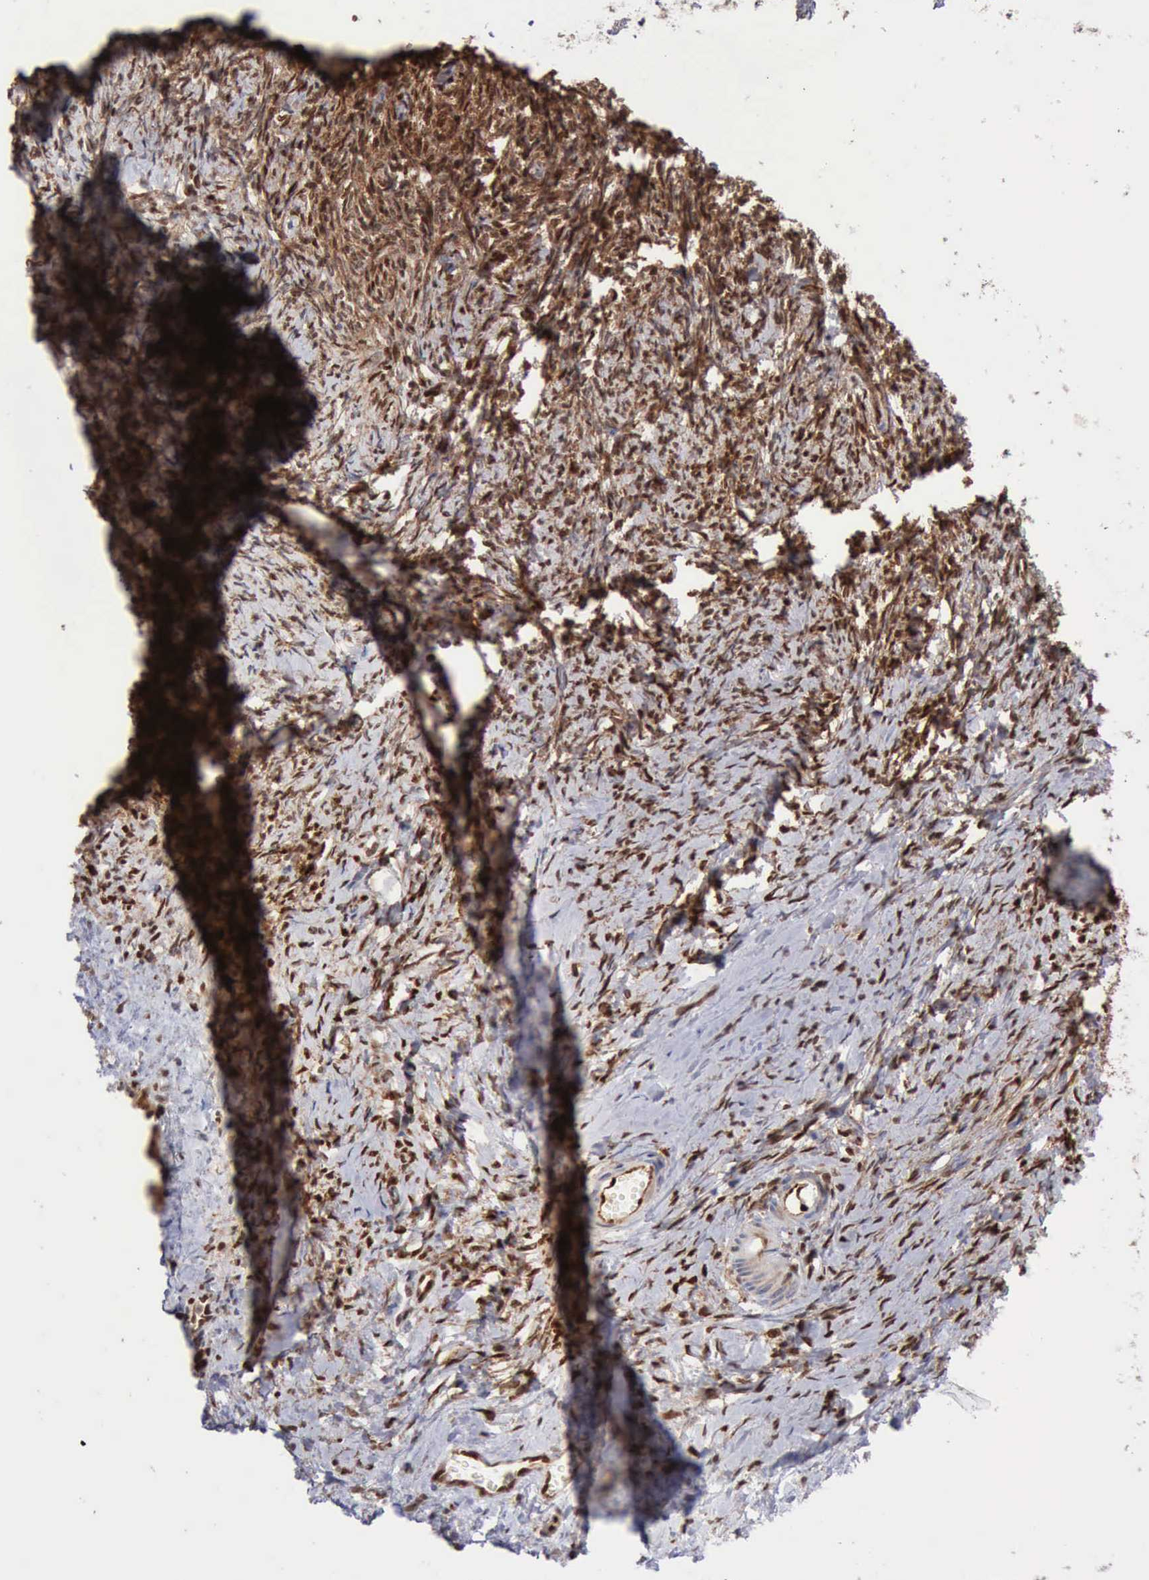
{"staining": {"intensity": "strong", "quantity": ">75%", "location": "cytoplasmic/membranous,nuclear"}, "tissue": "ovarian cancer", "cell_type": "Tumor cells", "image_type": "cancer", "snomed": [{"axis": "morphology", "description": "Normal tissue, NOS"}, {"axis": "morphology", "description": "Cystadenocarcinoma, serous, NOS"}, {"axis": "topography", "description": "Ovary"}], "caption": "Strong cytoplasmic/membranous and nuclear staining is present in about >75% of tumor cells in serous cystadenocarcinoma (ovarian). The staining was performed using DAB, with brown indicating positive protein expression. Nuclei are stained blue with hematoxylin.", "gene": "PDCD4", "patient": {"sex": "female", "age": 62}}